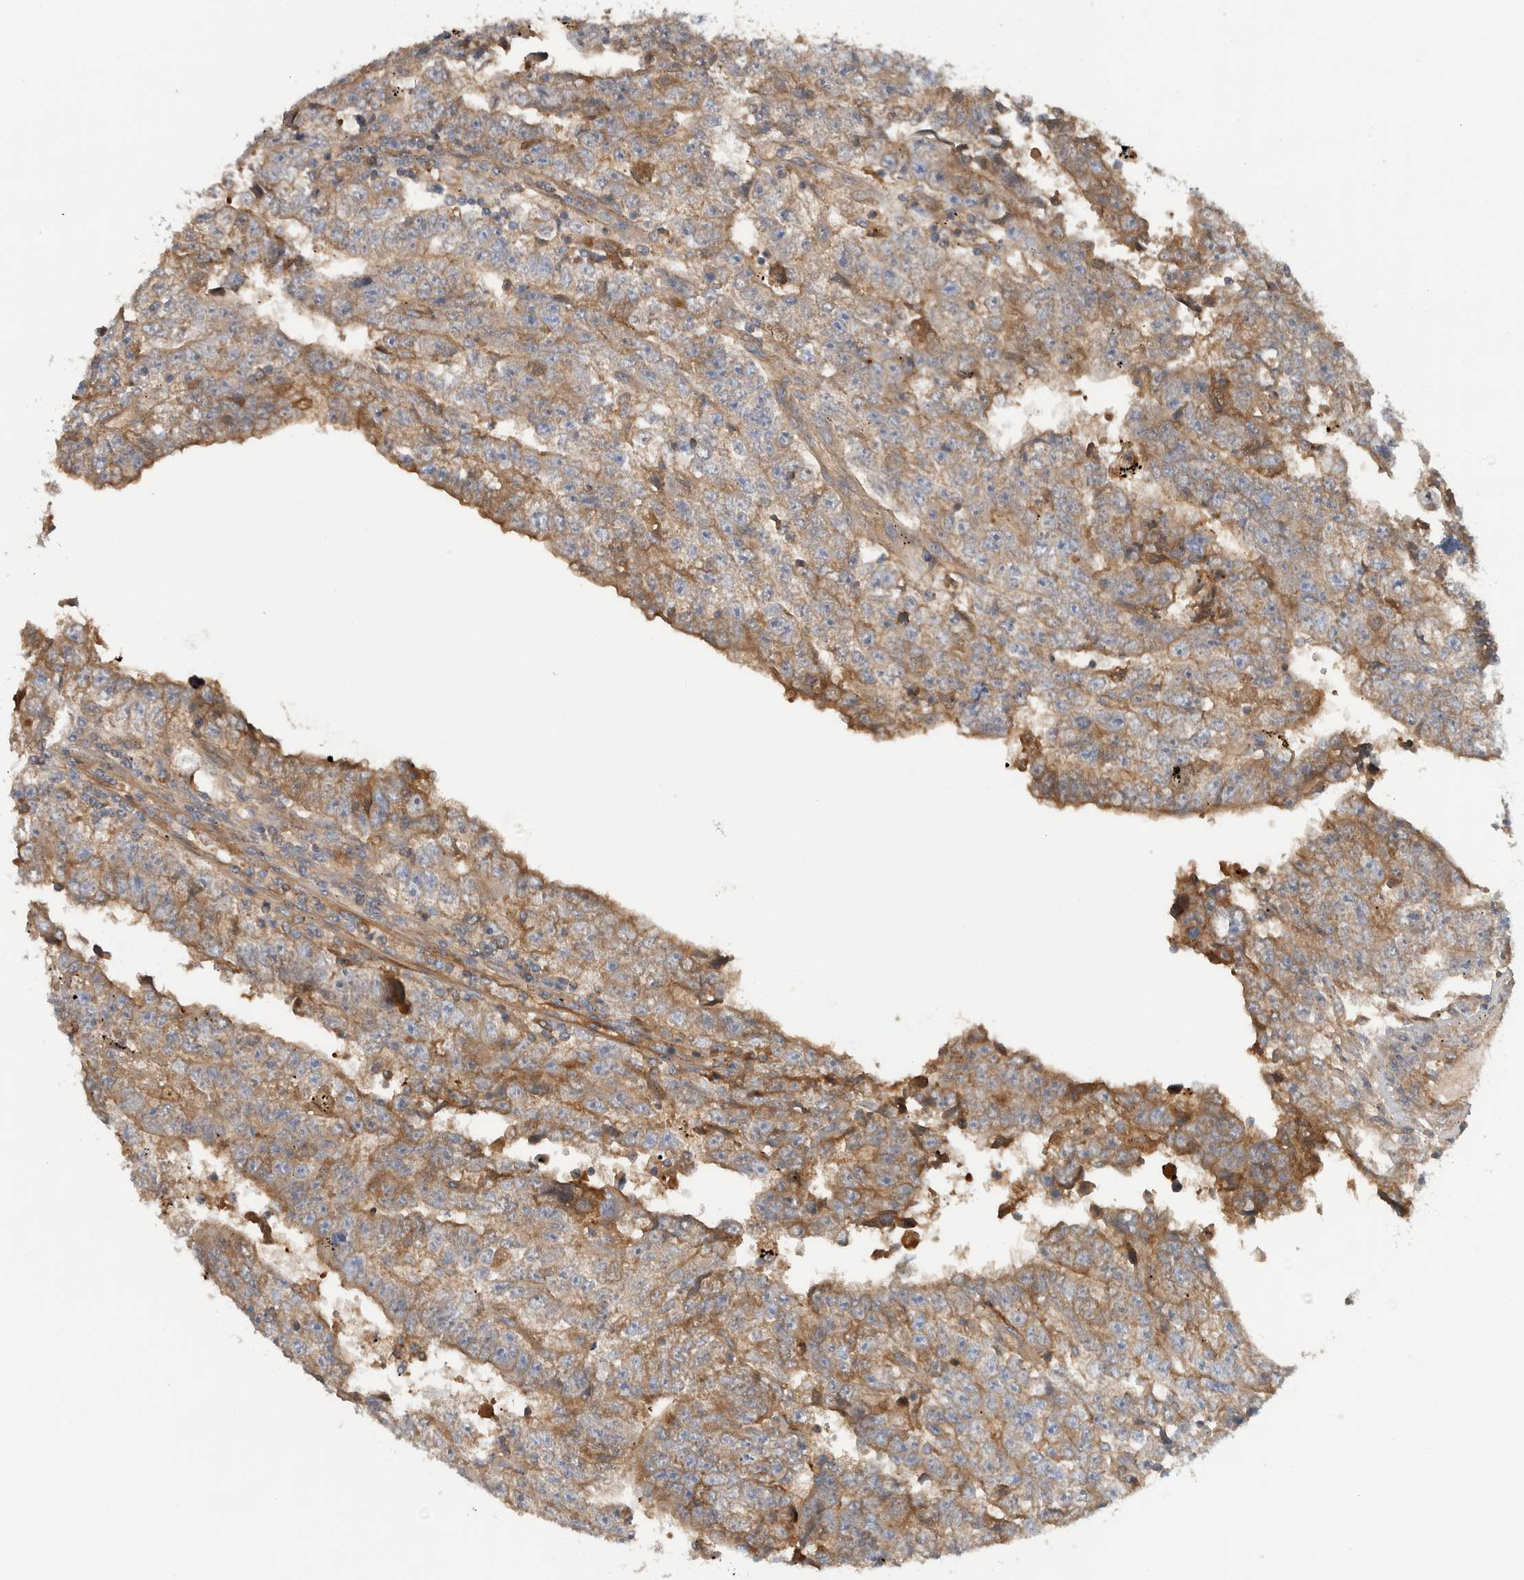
{"staining": {"intensity": "moderate", "quantity": ">75%", "location": "cytoplasmic/membranous"}, "tissue": "testis cancer", "cell_type": "Tumor cells", "image_type": "cancer", "snomed": [{"axis": "morphology", "description": "Carcinoma, Embryonal, NOS"}, {"axis": "topography", "description": "Testis"}], "caption": "This image demonstrates immunohistochemistry staining of testis embryonal carcinoma, with medium moderate cytoplasmic/membranous positivity in about >75% of tumor cells.", "gene": "CFI", "patient": {"sex": "male", "age": 25}}